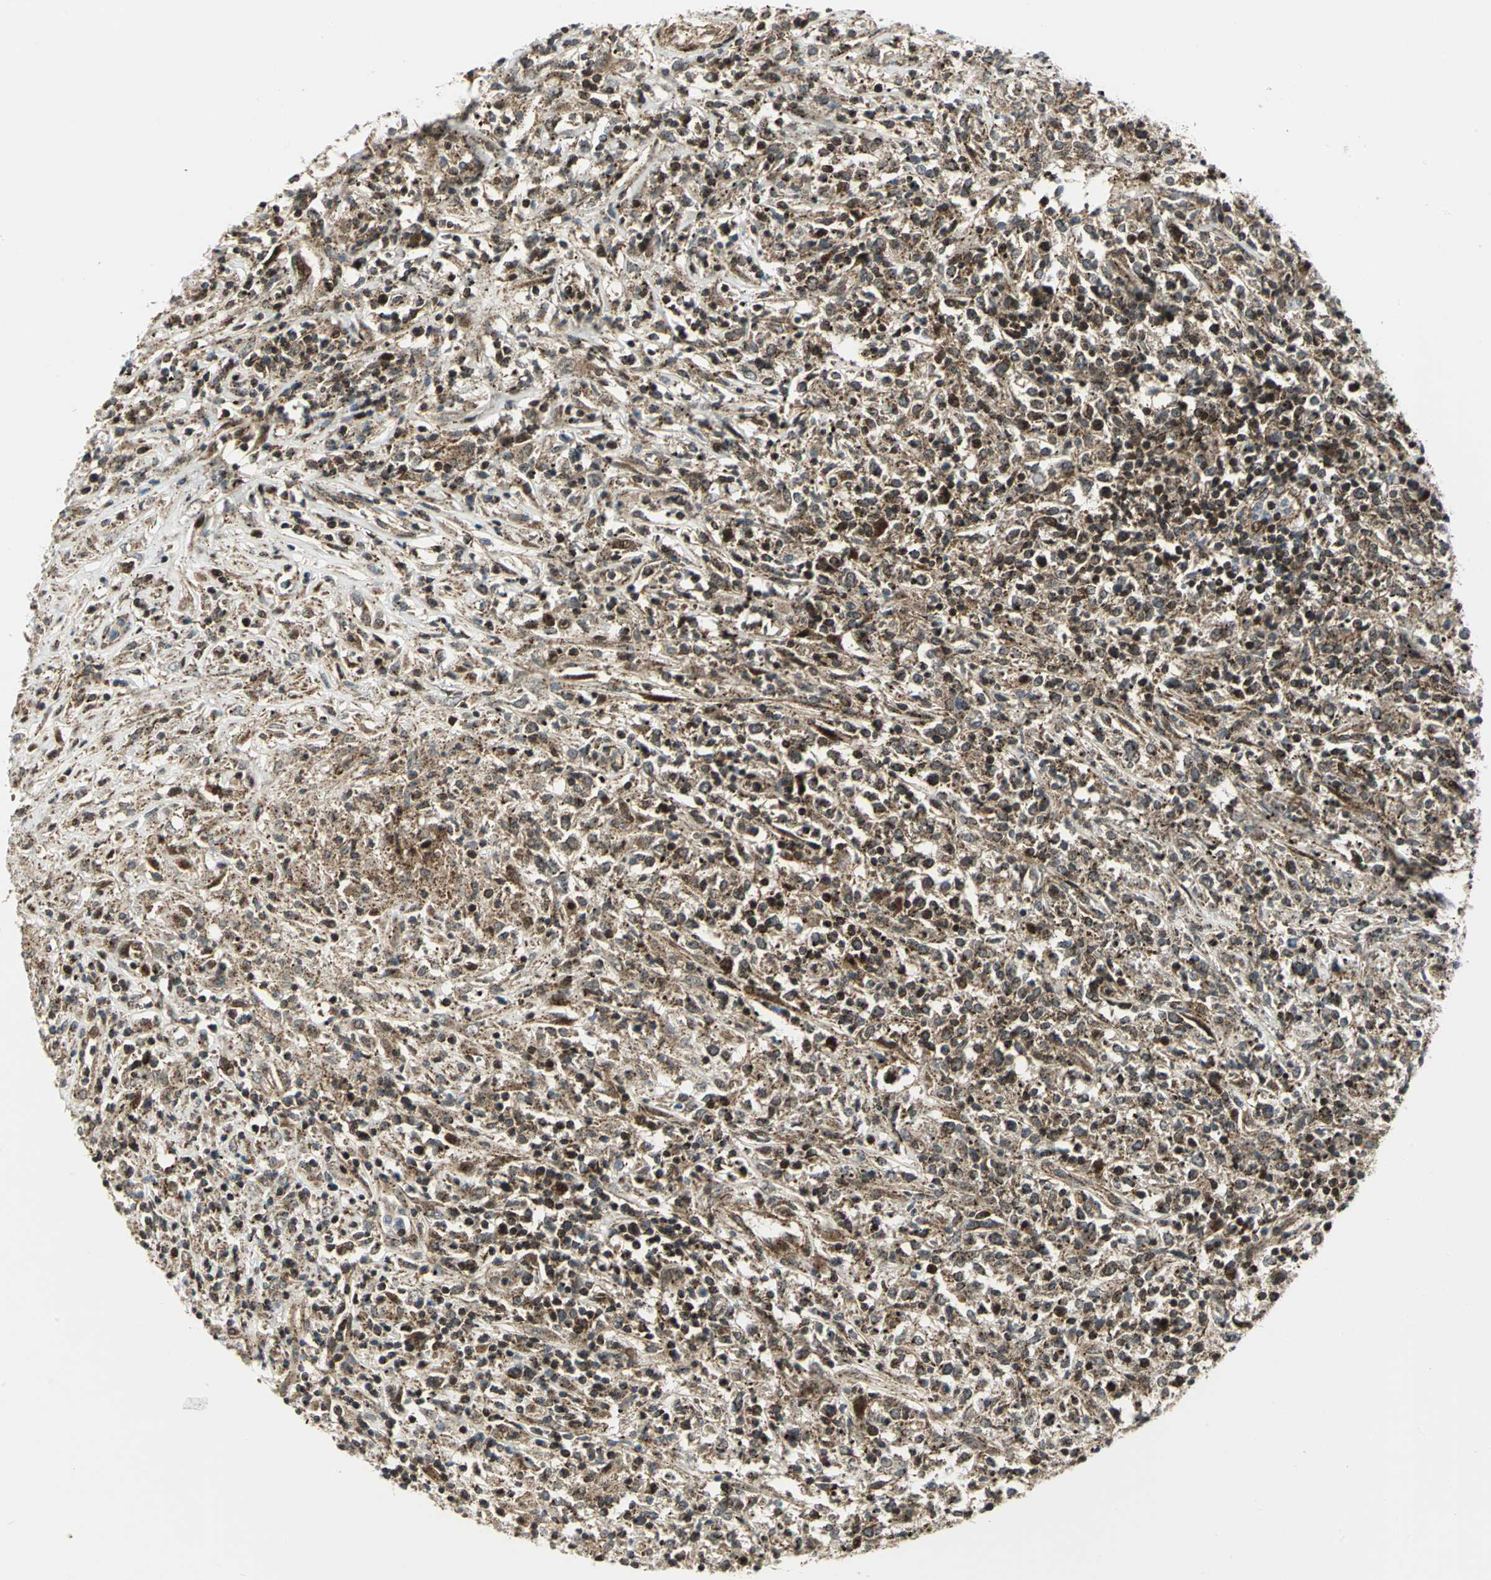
{"staining": {"intensity": "moderate", "quantity": ">75%", "location": "cytoplasmic/membranous"}, "tissue": "lymphoma", "cell_type": "Tumor cells", "image_type": "cancer", "snomed": [{"axis": "morphology", "description": "Malignant lymphoma, non-Hodgkin's type, High grade"}, {"axis": "topography", "description": "Lymph node"}], "caption": "Human lymphoma stained with a protein marker displays moderate staining in tumor cells.", "gene": "ATP6V1A", "patient": {"sex": "female", "age": 84}}